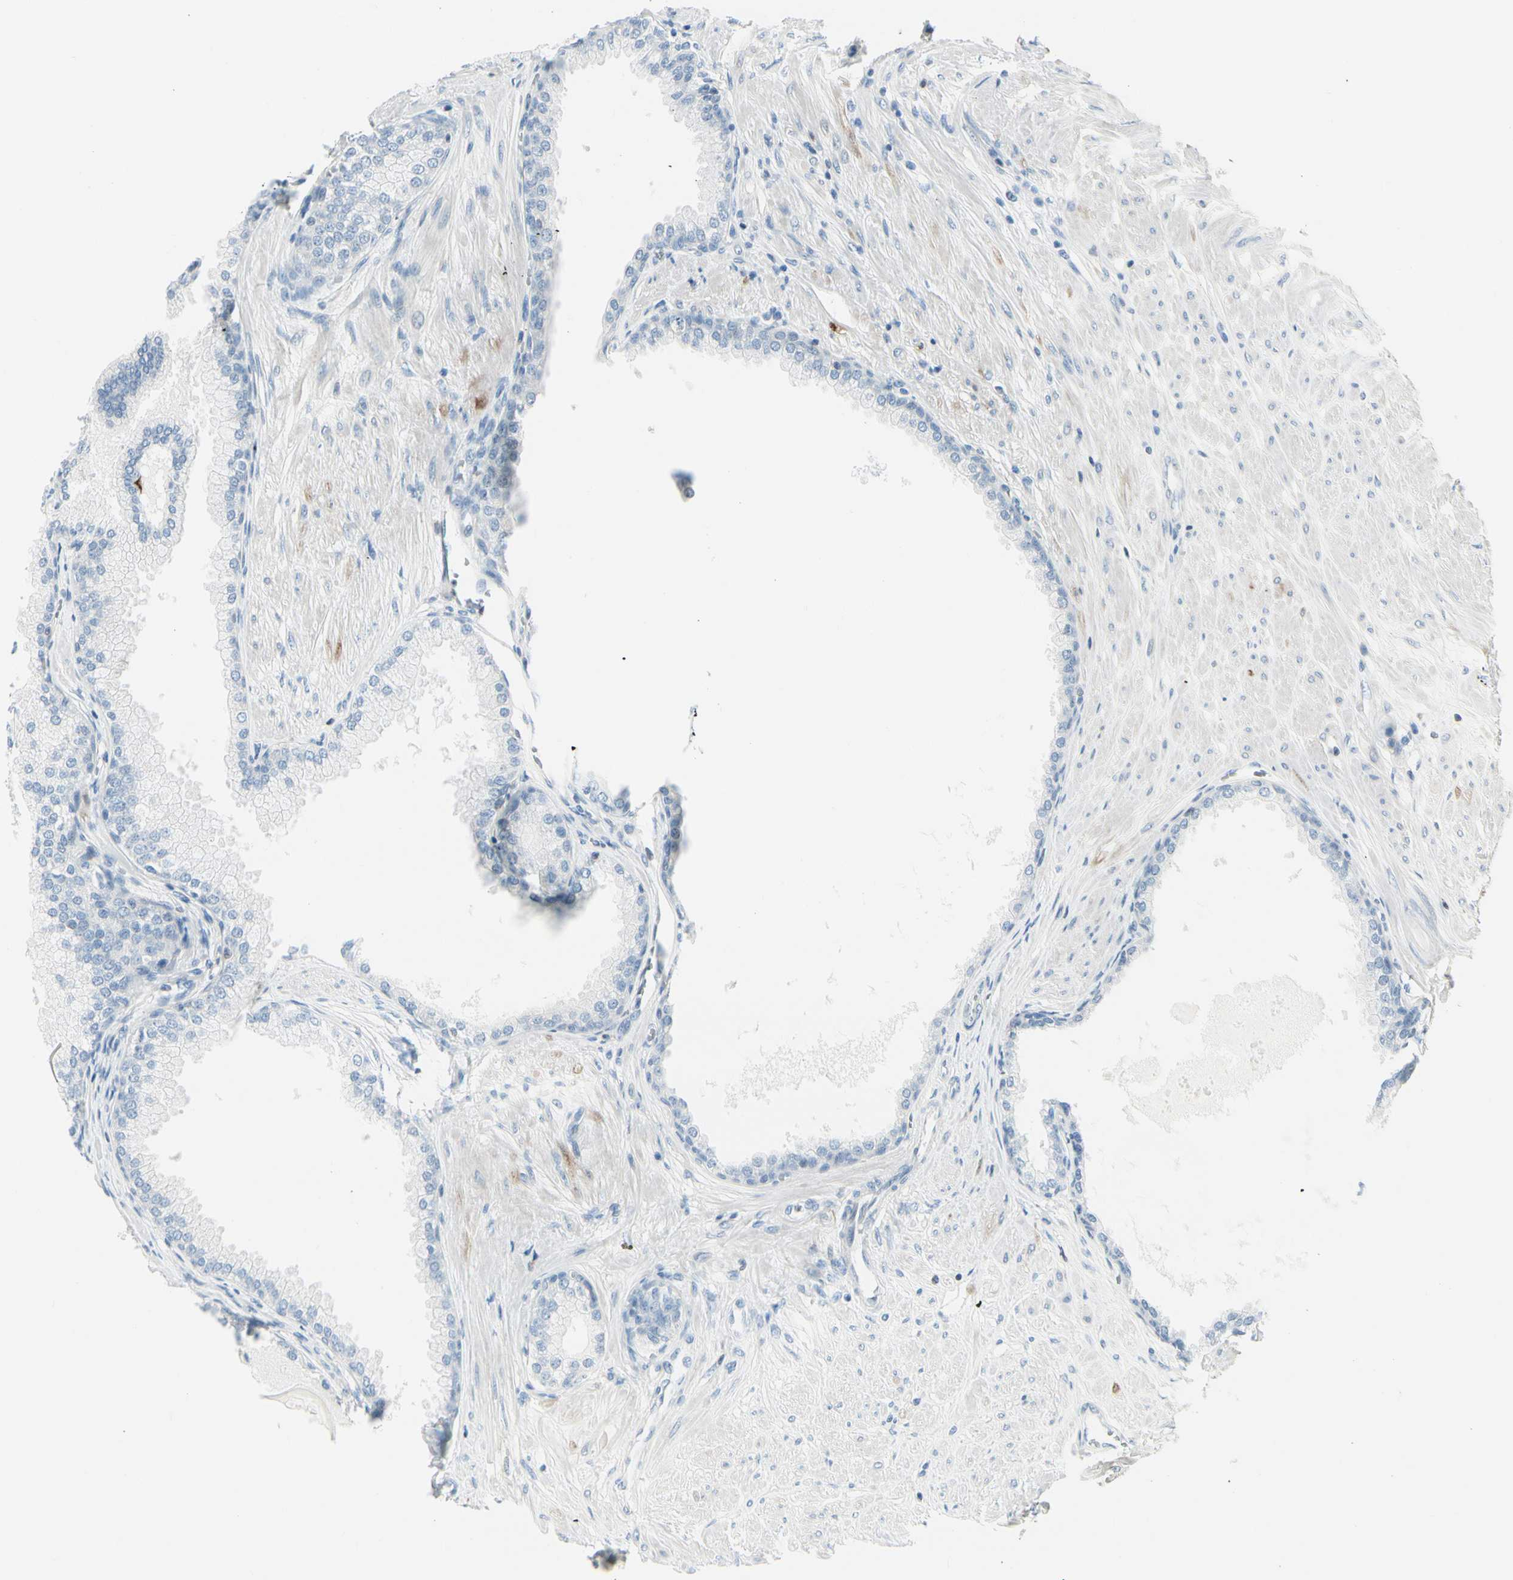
{"staining": {"intensity": "negative", "quantity": "none", "location": "none"}, "tissue": "prostate", "cell_type": "Glandular cells", "image_type": "normal", "snomed": [{"axis": "morphology", "description": "Normal tissue, NOS"}, {"axis": "topography", "description": "Prostate"}], "caption": "This is an immunohistochemistry photomicrograph of unremarkable prostate. There is no staining in glandular cells.", "gene": "TRAF1", "patient": {"sex": "male", "age": 51}}